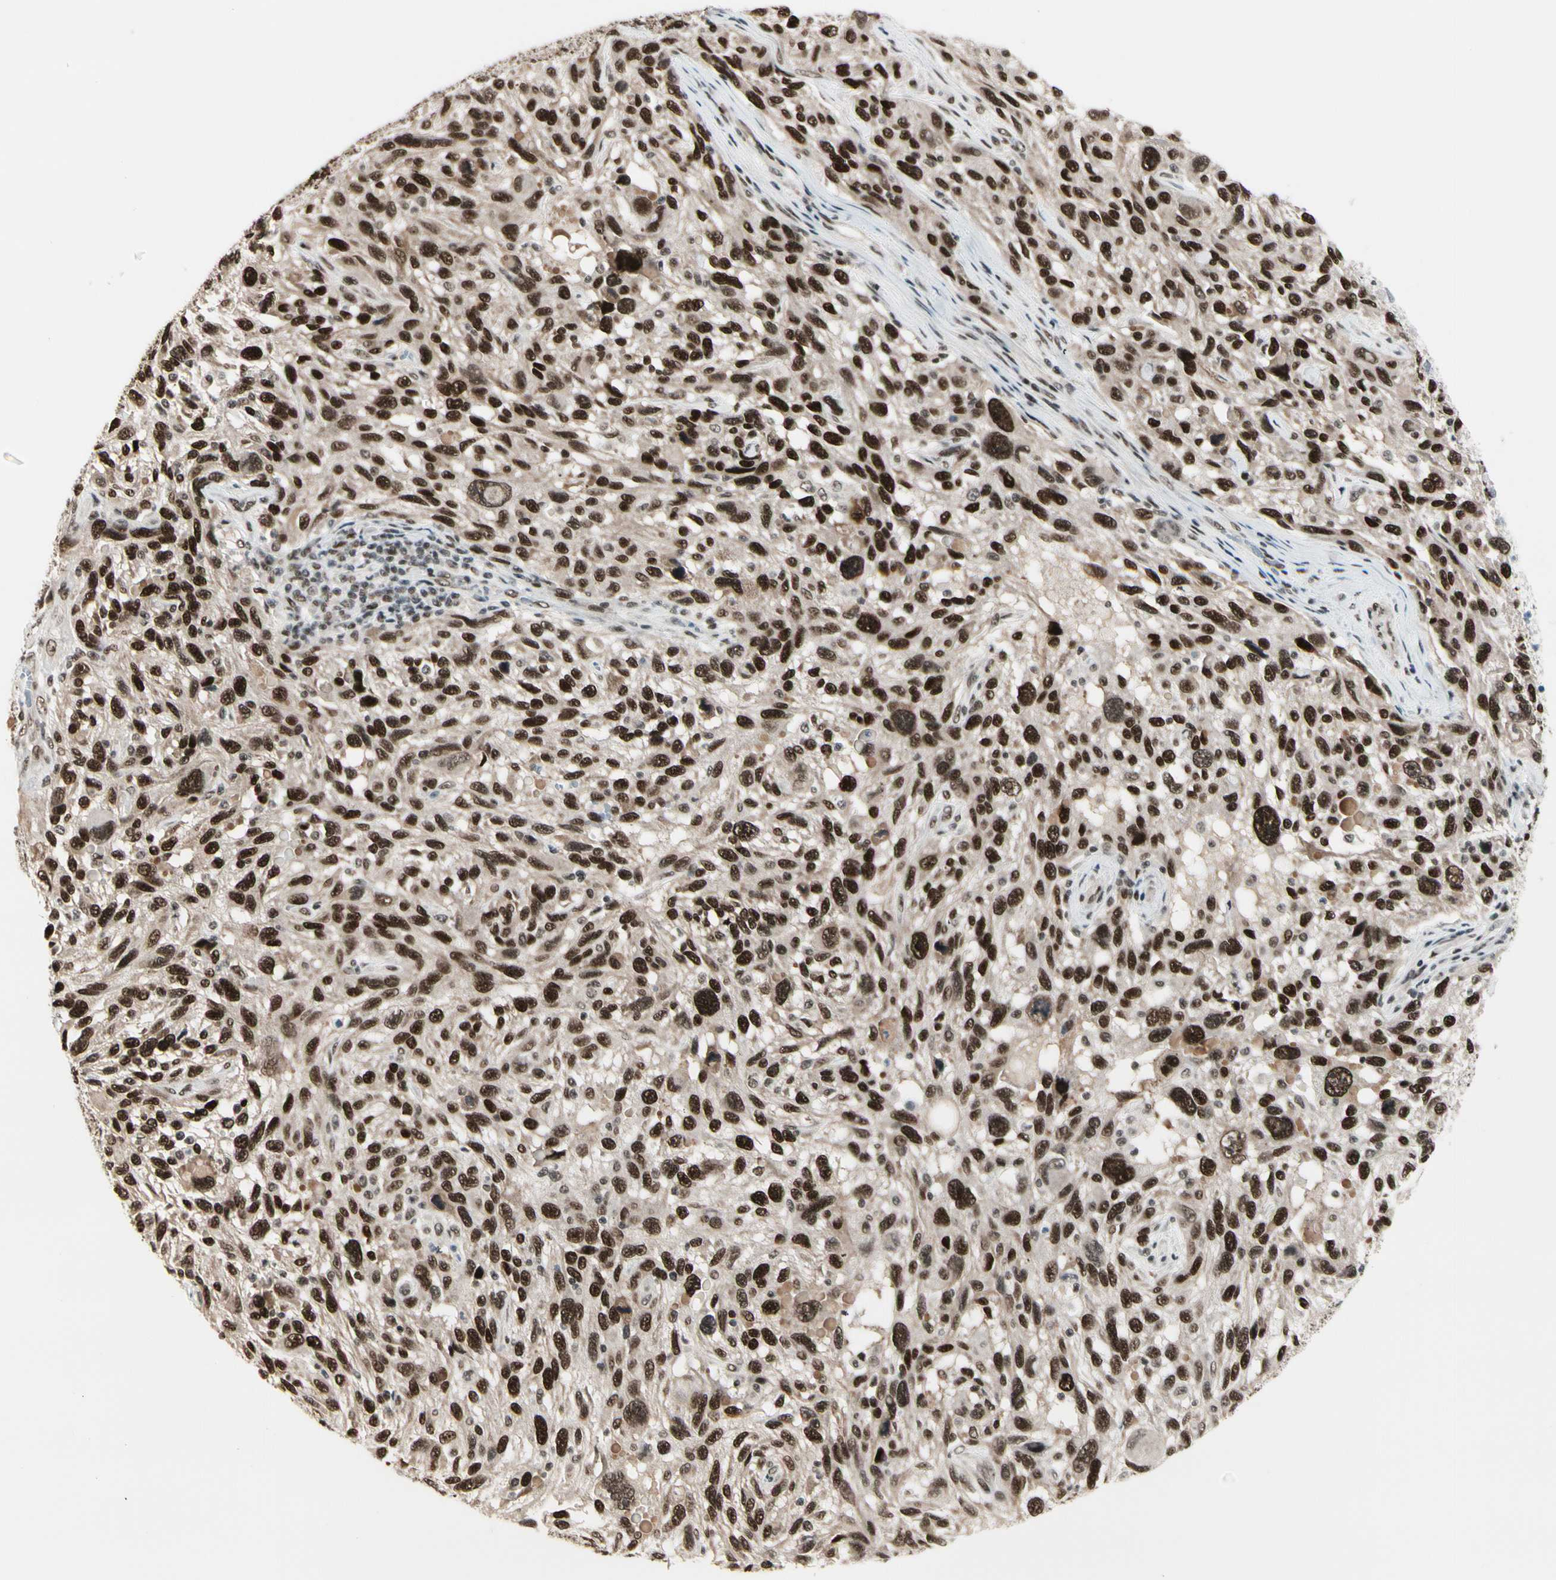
{"staining": {"intensity": "strong", "quantity": ">75%", "location": "nuclear"}, "tissue": "melanoma", "cell_type": "Tumor cells", "image_type": "cancer", "snomed": [{"axis": "morphology", "description": "Malignant melanoma, NOS"}, {"axis": "topography", "description": "Skin"}], "caption": "Immunohistochemical staining of human melanoma reveals strong nuclear protein expression in about >75% of tumor cells. The protein is stained brown, and the nuclei are stained in blue (DAB IHC with brightfield microscopy, high magnification).", "gene": "CHAMP1", "patient": {"sex": "male", "age": 53}}